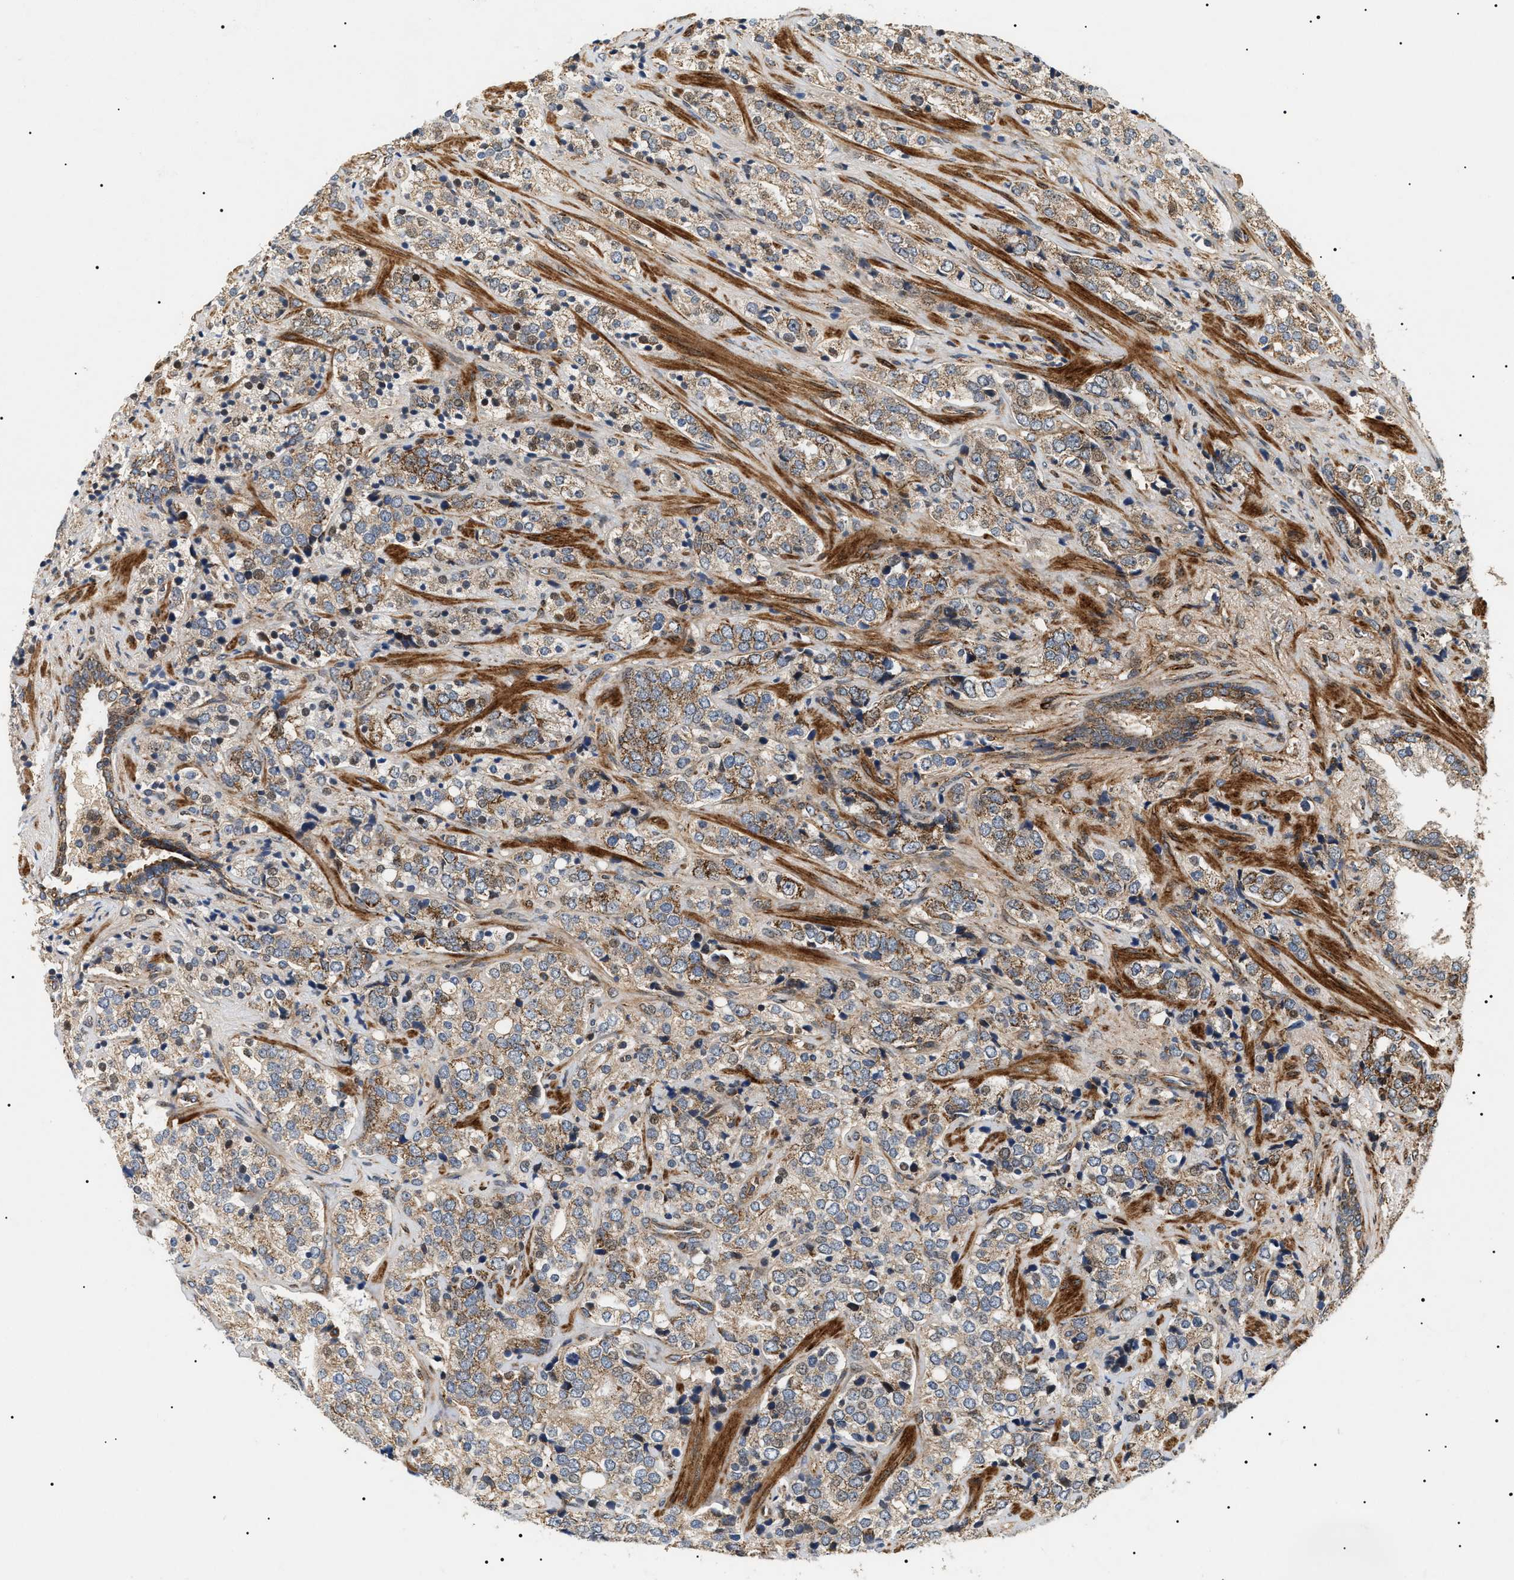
{"staining": {"intensity": "moderate", "quantity": "25%-75%", "location": "cytoplasmic/membranous,nuclear"}, "tissue": "prostate cancer", "cell_type": "Tumor cells", "image_type": "cancer", "snomed": [{"axis": "morphology", "description": "Adenocarcinoma, High grade"}, {"axis": "topography", "description": "Prostate"}], "caption": "A medium amount of moderate cytoplasmic/membranous and nuclear expression is identified in about 25%-75% of tumor cells in prostate cancer (high-grade adenocarcinoma) tissue. (Stains: DAB in brown, nuclei in blue, Microscopy: brightfield microscopy at high magnification).", "gene": "ZBTB26", "patient": {"sex": "male", "age": 71}}